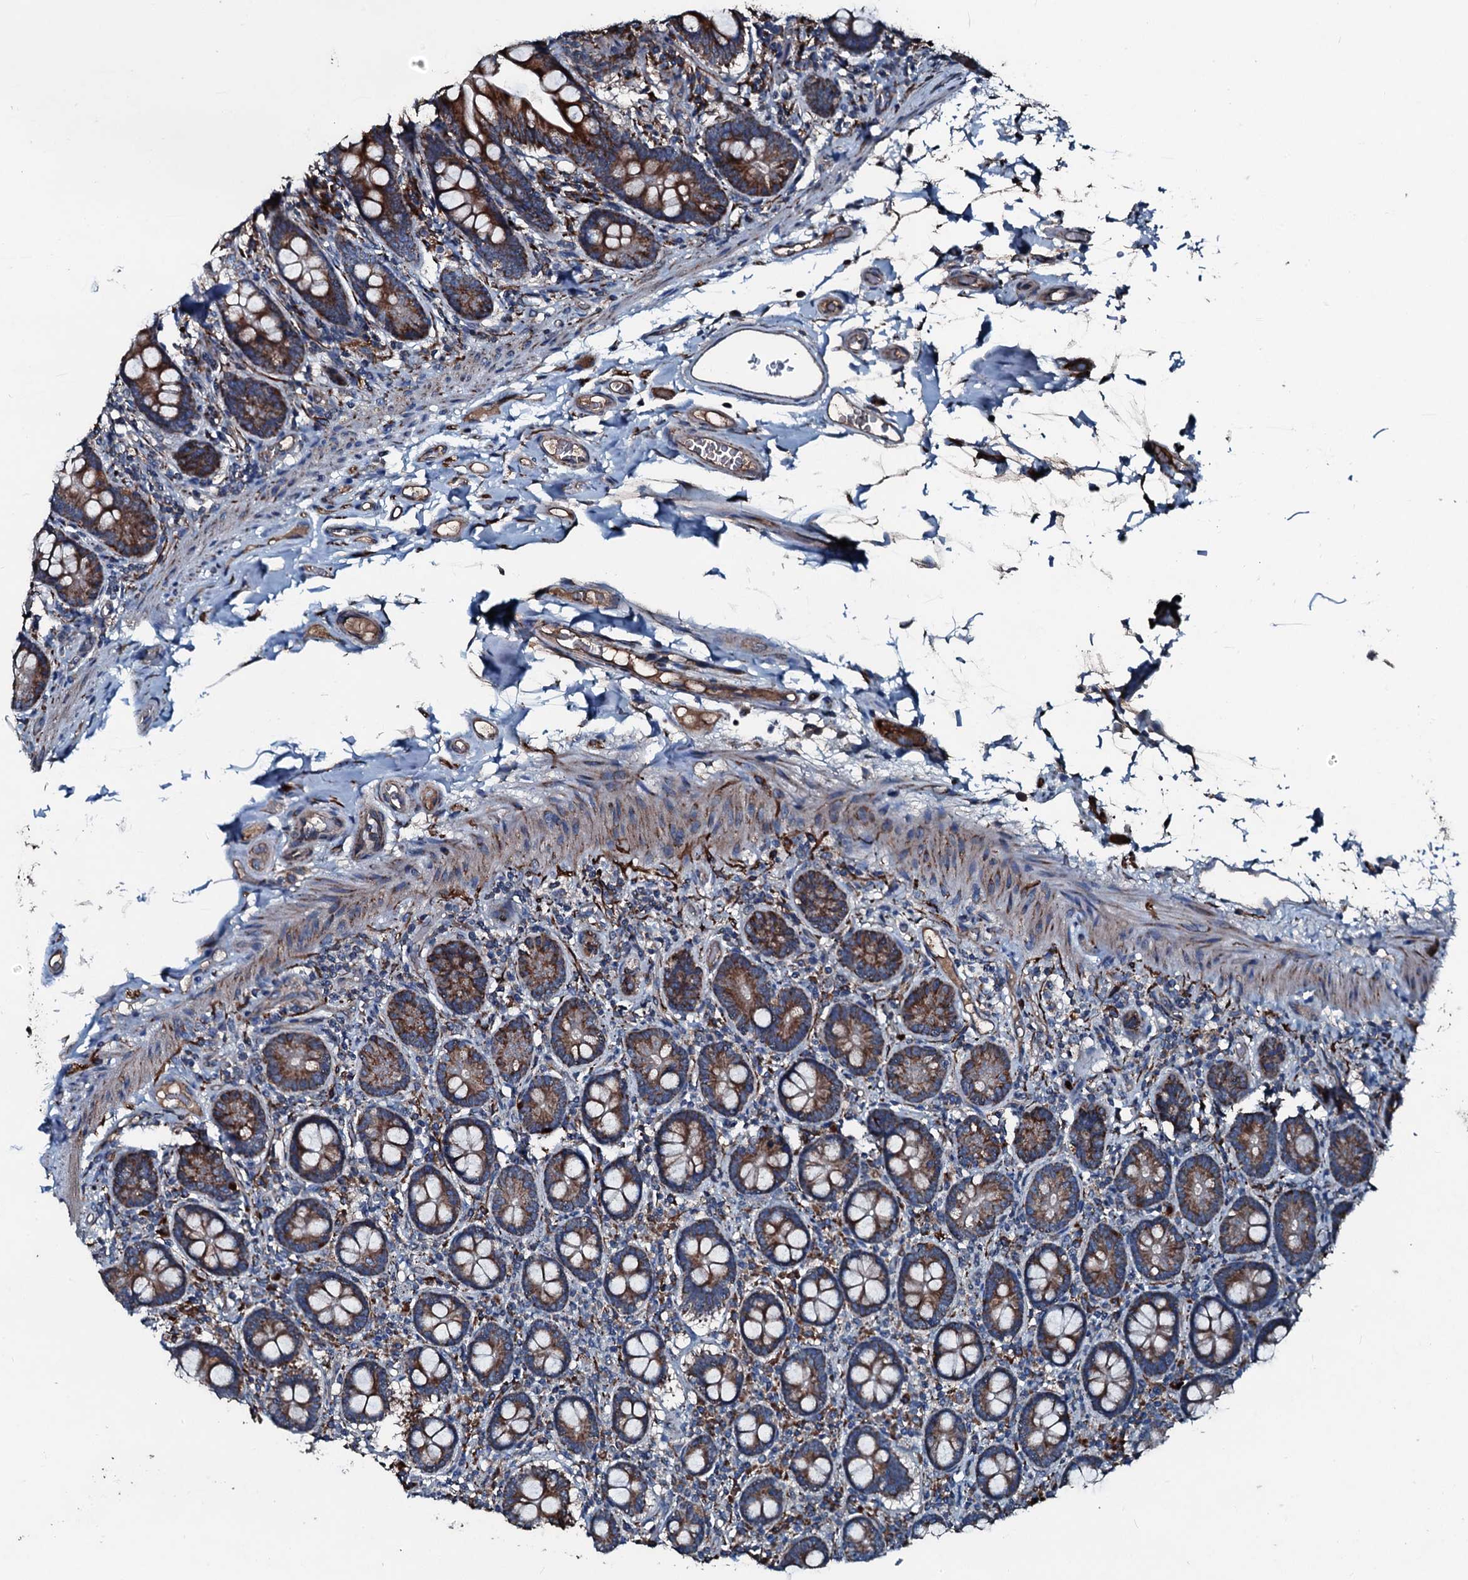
{"staining": {"intensity": "strong", "quantity": ">75%", "location": "cytoplasmic/membranous"}, "tissue": "small intestine", "cell_type": "Glandular cells", "image_type": "normal", "snomed": [{"axis": "morphology", "description": "Normal tissue, NOS"}, {"axis": "topography", "description": "Small intestine"}], "caption": "Immunohistochemistry image of normal human small intestine stained for a protein (brown), which reveals high levels of strong cytoplasmic/membranous positivity in about >75% of glandular cells.", "gene": "ACSS3", "patient": {"sex": "female", "age": 64}}